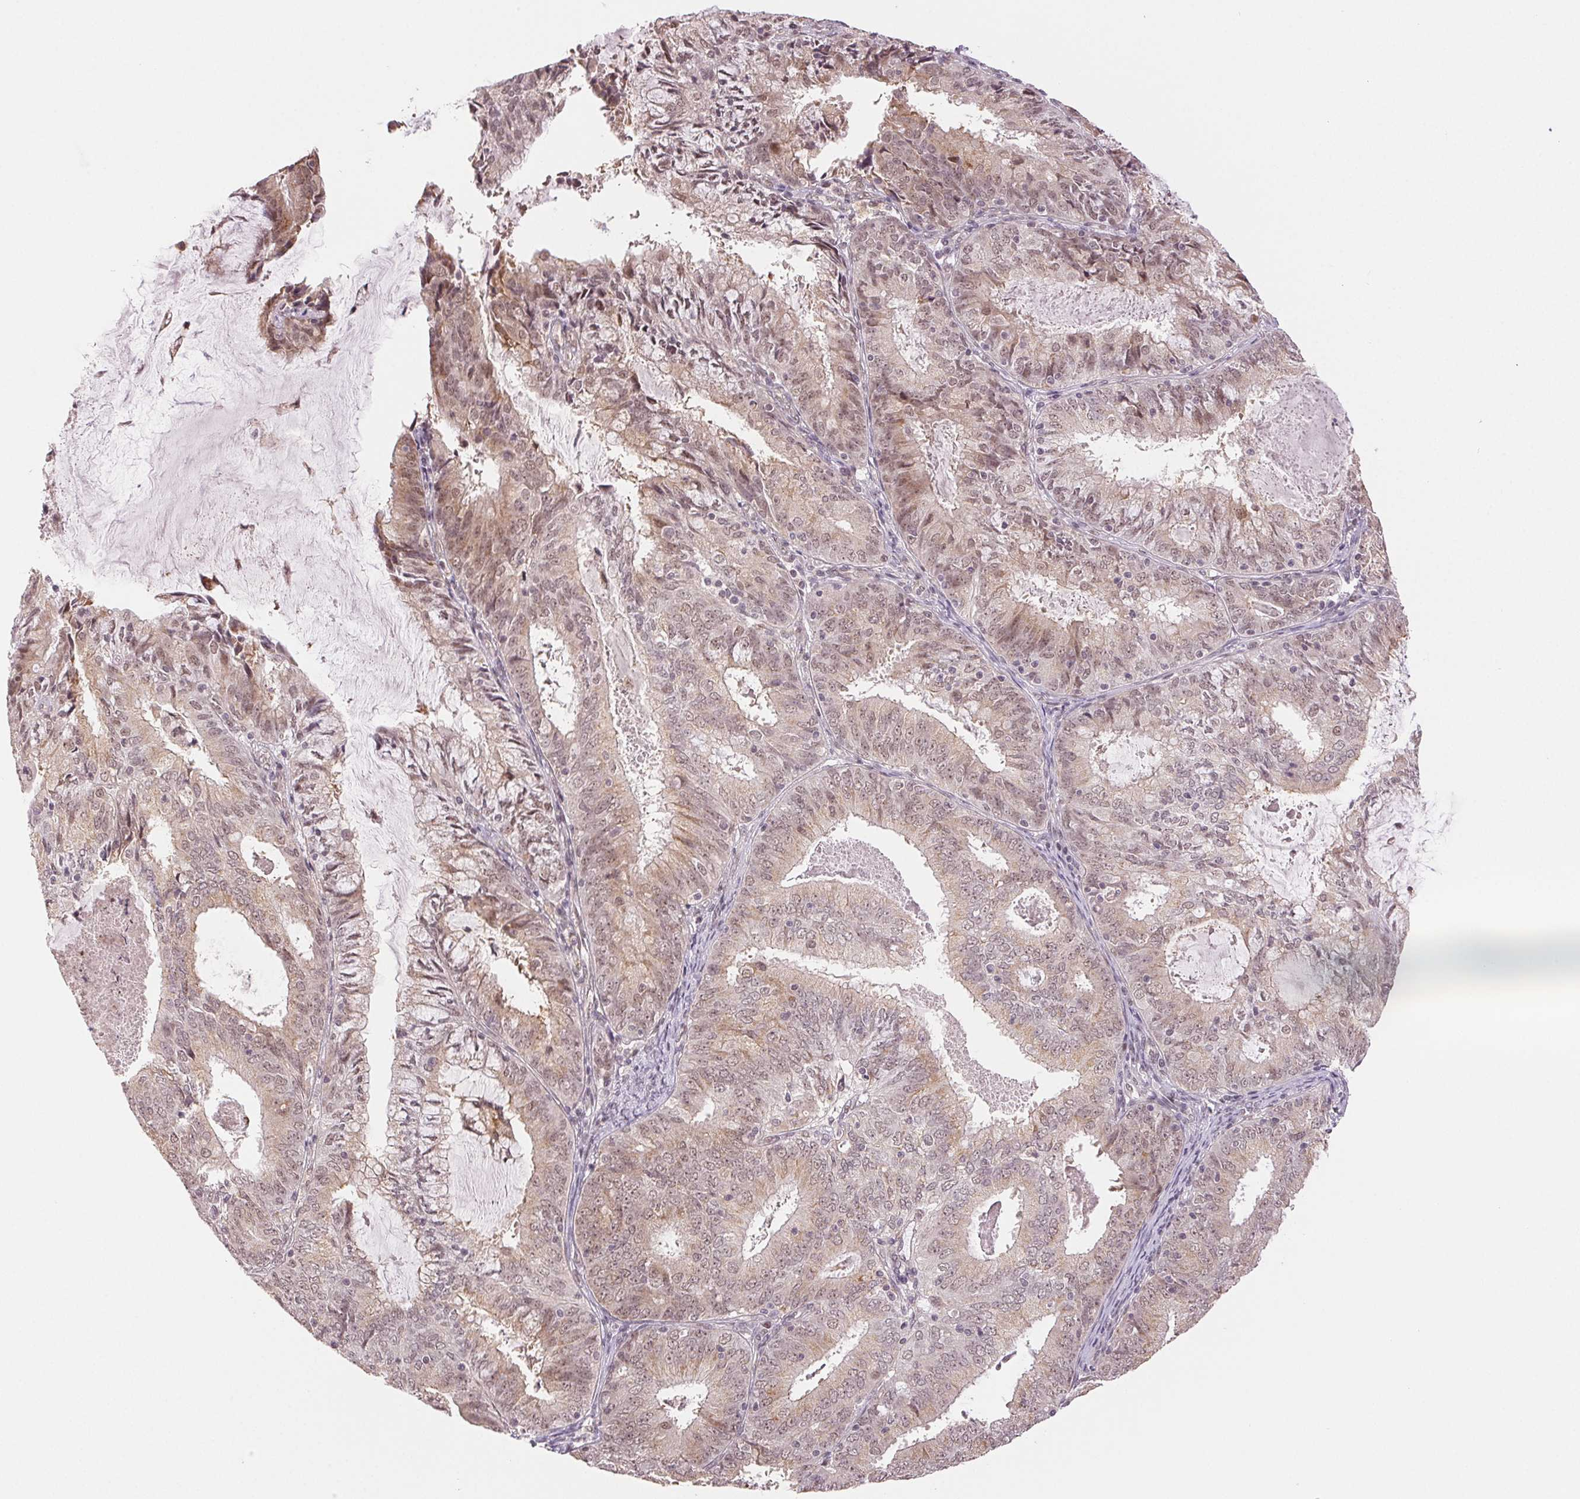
{"staining": {"intensity": "weak", "quantity": ">75%", "location": "cytoplasmic/membranous,nuclear"}, "tissue": "endometrial cancer", "cell_type": "Tumor cells", "image_type": "cancer", "snomed": [{"axis": "morphology", "description": "Adenocarcinoma, NOS"}, {"axis": "topography", "description": "Endometrium"}], "caption": "Weak cytoplasmic/membranous and nuclear protein positivity is present in about >75% of tumor cells in endometrial cancer (adenocarcinoma). The protein of interest is stained brown, and the nuclei are stained in blue (DAB (3,3'-diaminobenzidine) IHC with brightfield microscopy, high magnification).", "gene": "GRHL3", "patient": {"sex": "female", "age": 57}}